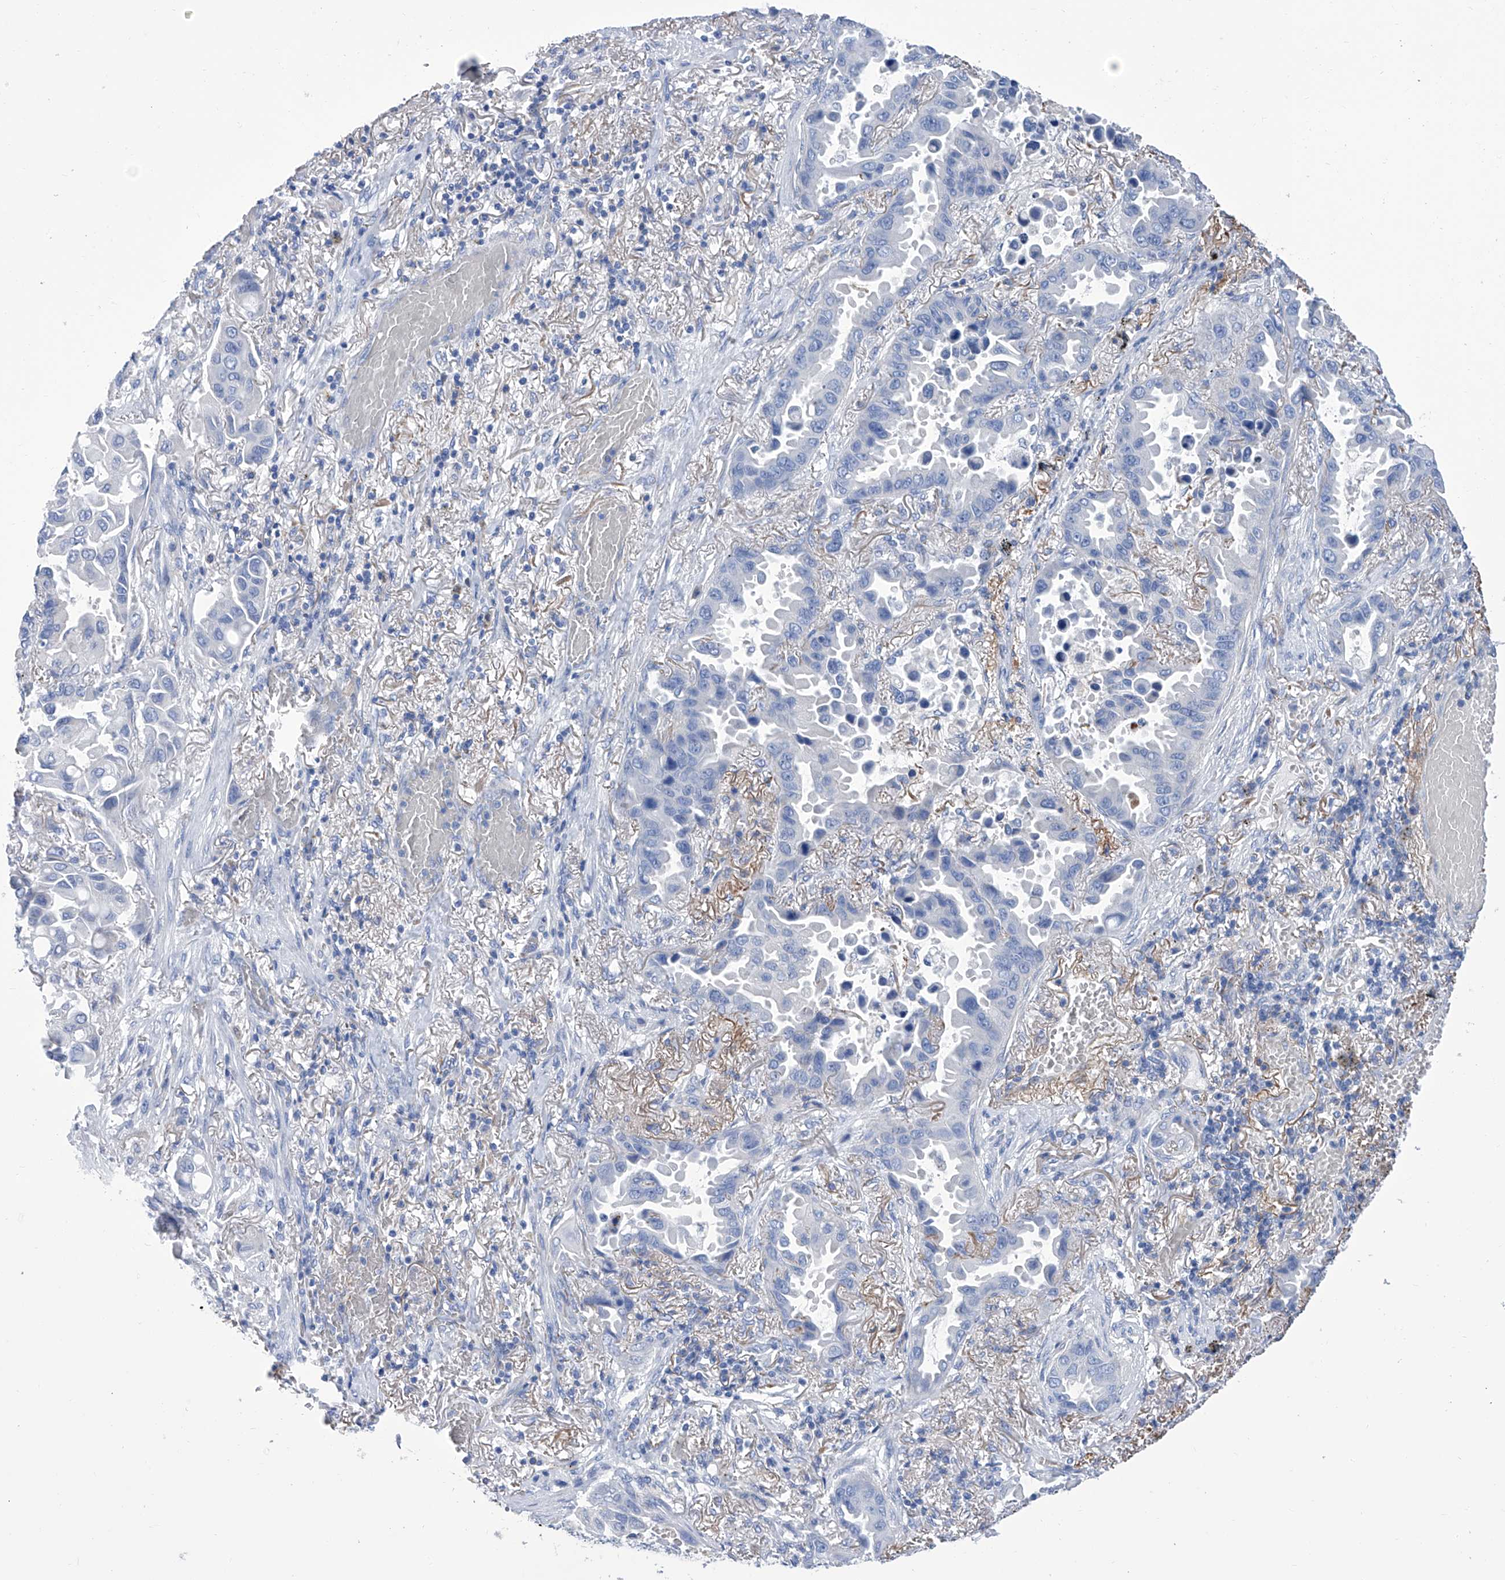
{"staining": {"intensity": "negative", "quantity": "none", "location": "none"}, "tissue": "lung cancer", "cell_type": "Tumor cells", "image_type": "cancer", "snomed": [{"axis": "morphology", "description": "Adenocarcinoma, NOS"}, {"axis": "topography", "description": "Lung"}], "caption": "A high-resolution photomicrograph shows immunohistochemistry staining of lung cancer, which demonstrates no significant expression in tumor cells.", "gene": "SMS", "patient": {"sex": "male", "age": 64}}